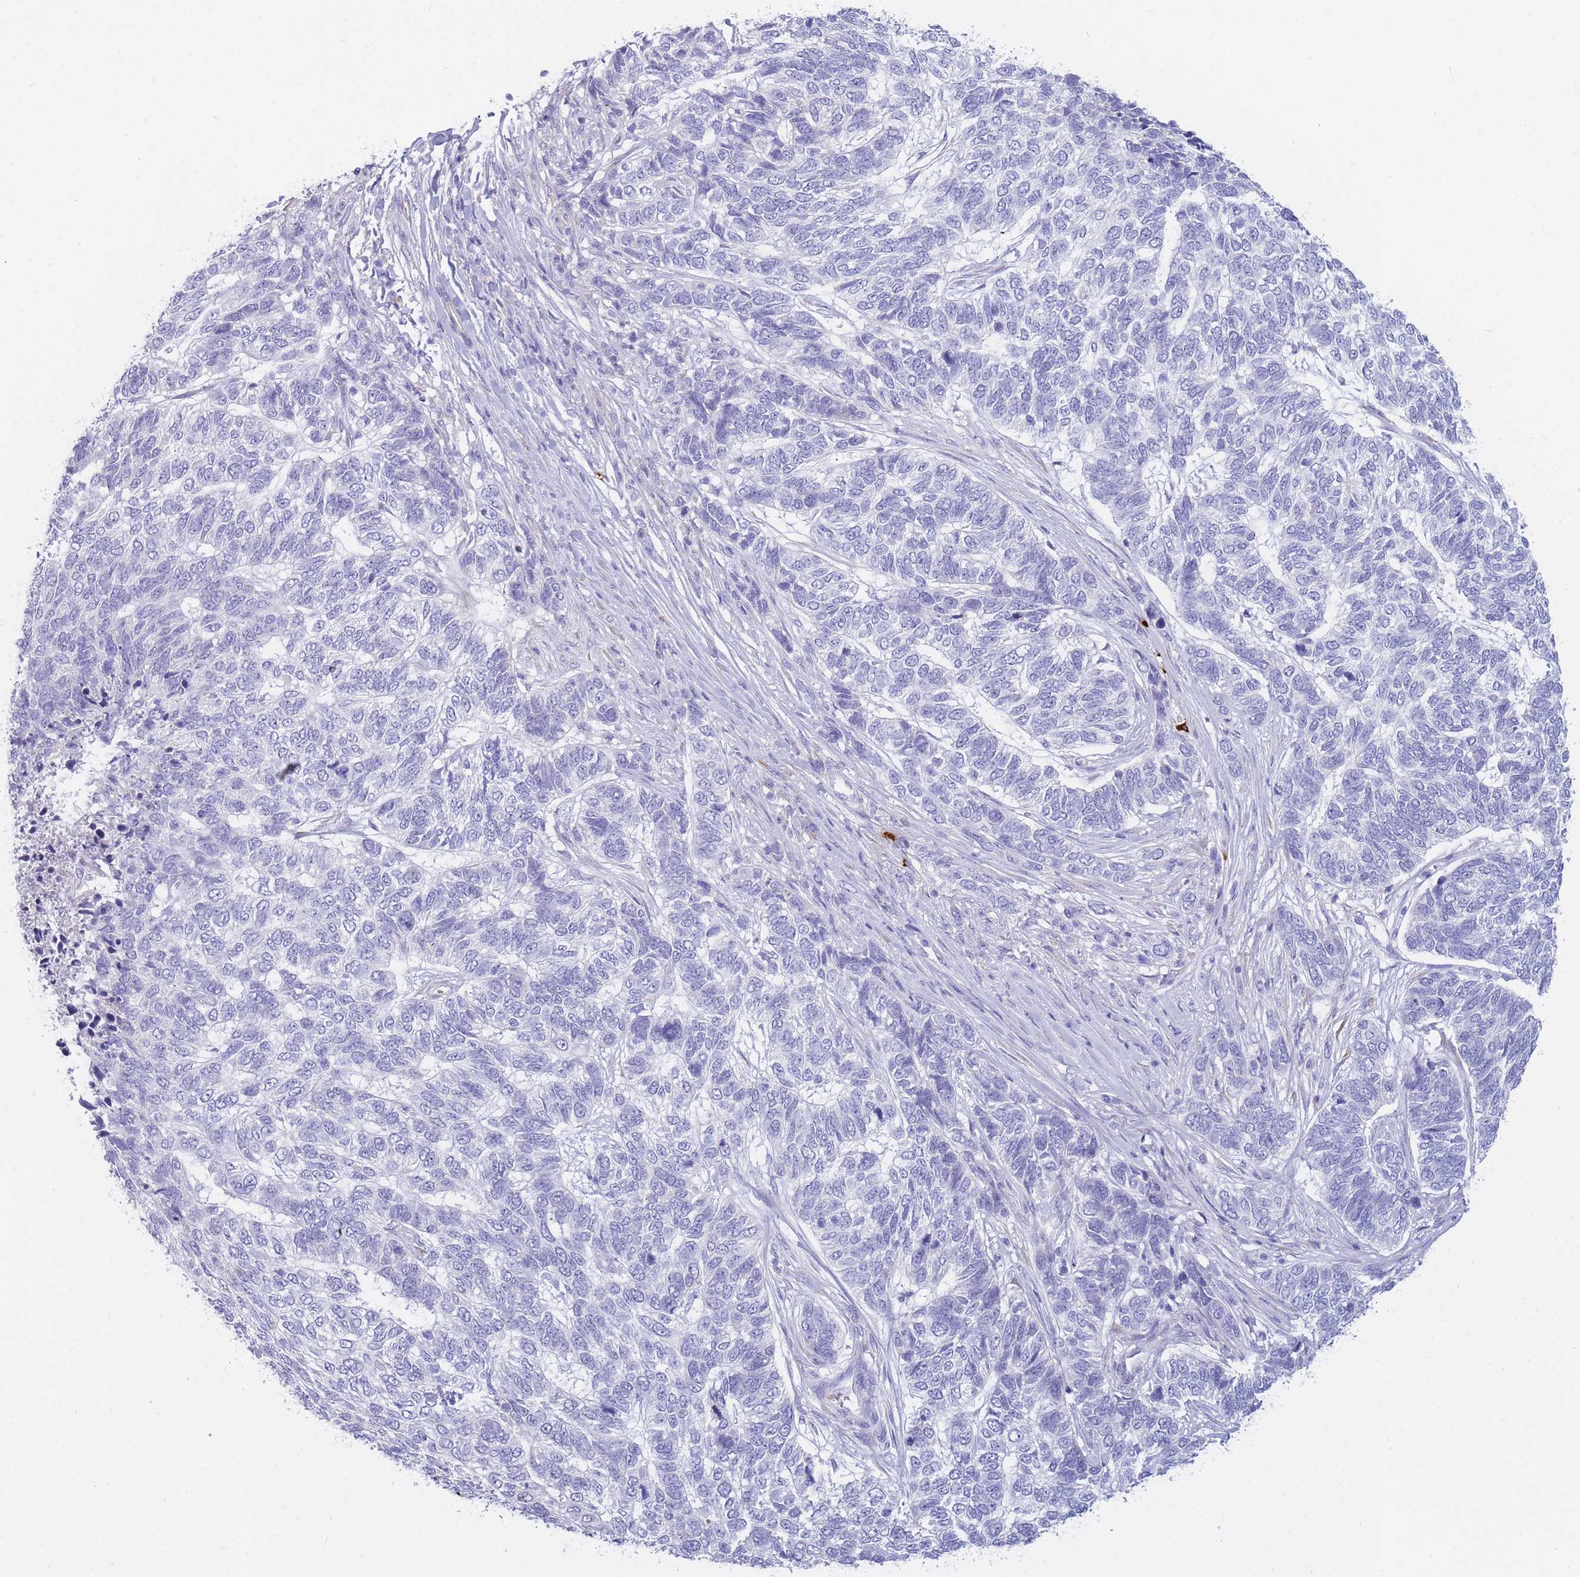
{"staining": {"intensity": "negative", "quantity": "none", "location": "none"}, "tissue": "skin cancer", "cell_type": "Tumor cells", "image_type": "cancer", "snomed": [{"axis": "morphology", "description": "Basal cell carcinoma"}, {"axis": "topography", "description": "Skin"}], "caption": "This is an IHC histopathology image of skin cancer. There is no positivity in tumor cells.", "gene": "TPSD1", "patient": {"sex": "female", "age": 65}}